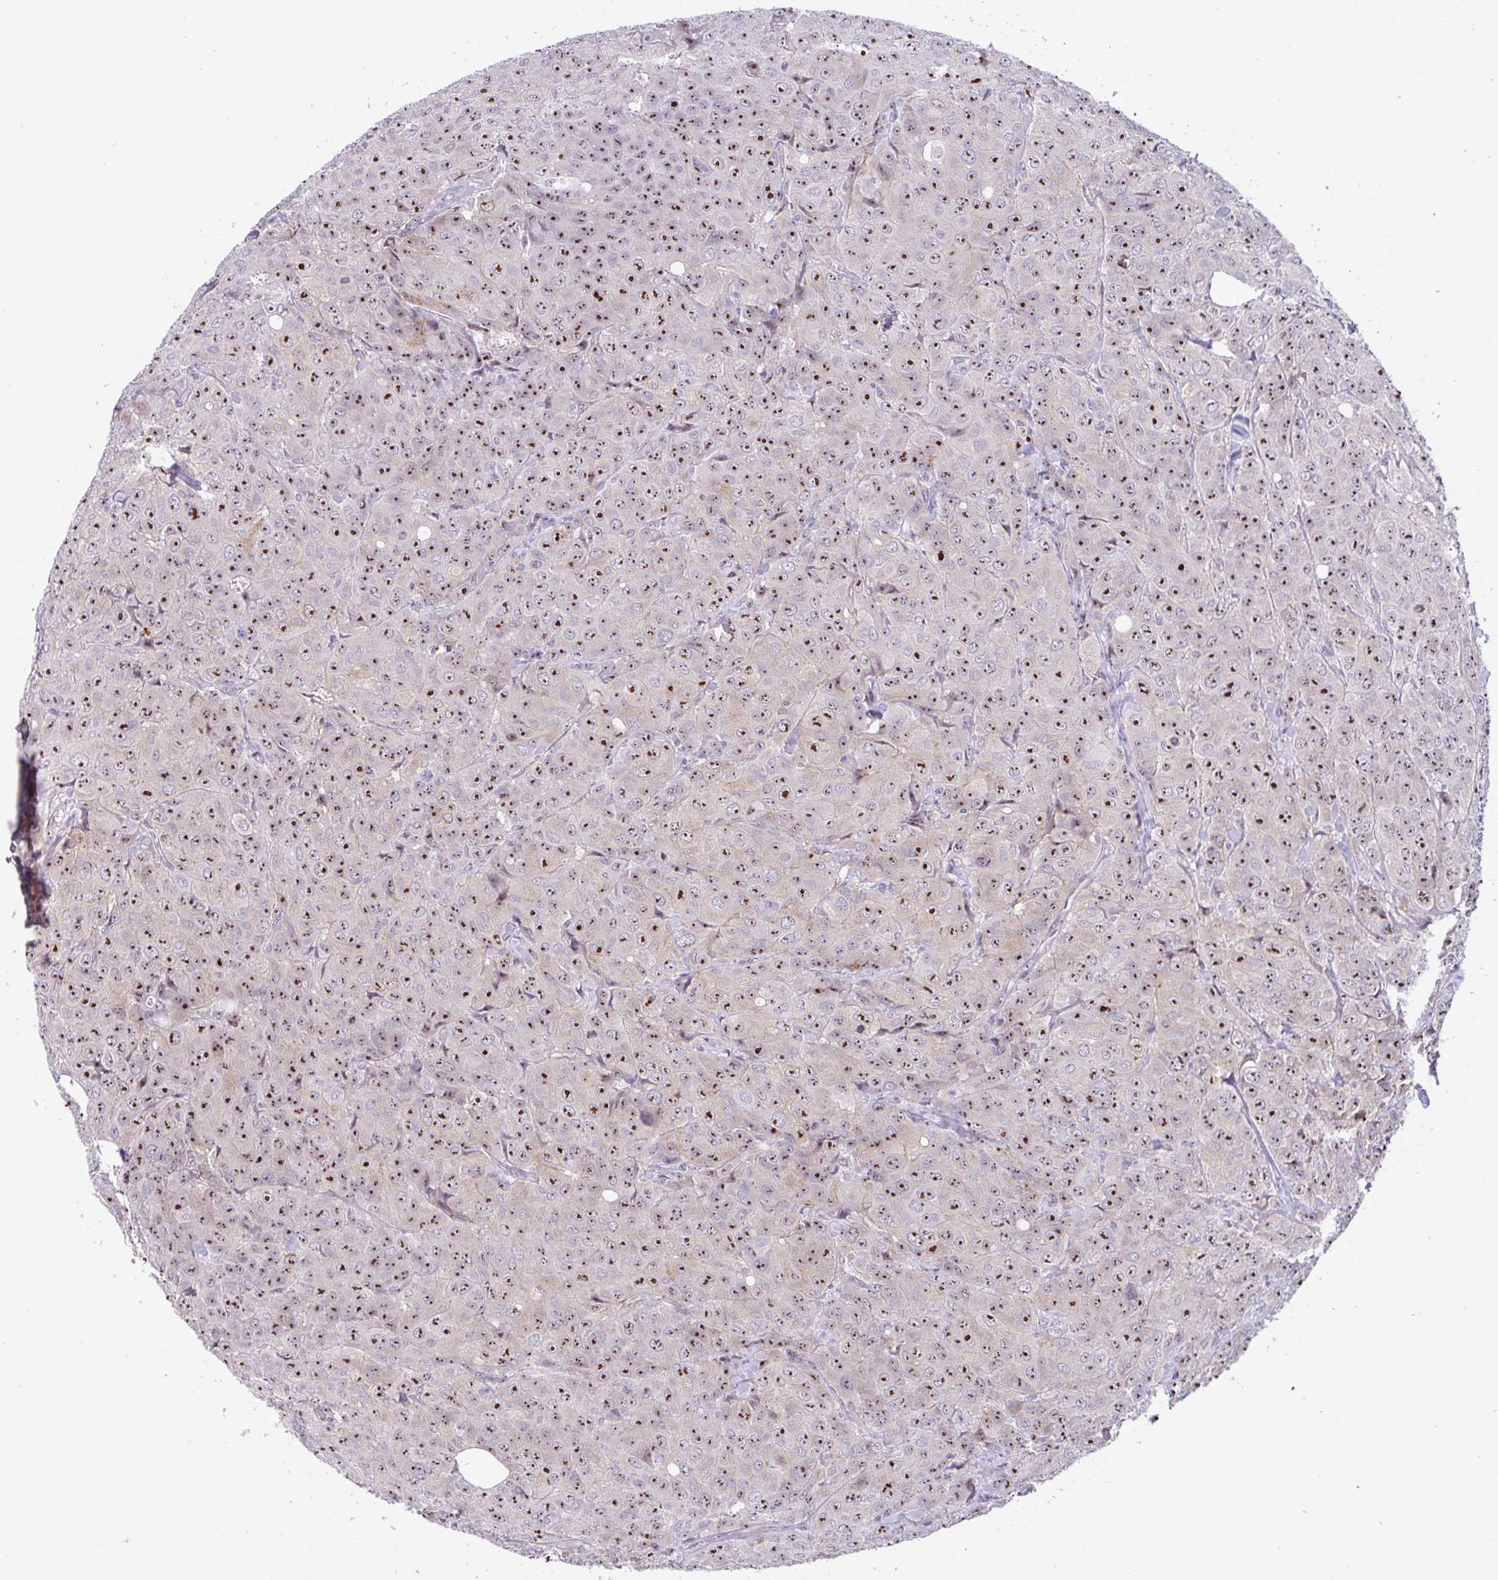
{"staining": {"intensity": "strong", "quantity": ">75%", "location": "nuclear"}, "tissue": "breast cancer", "cell_type": "Tumor cells", "image_type": "cancer", "snomed": [{"axis": "morphology", "description": "Duct carcinoma"}, {"axis": "topography", "description": "Breast"}], "caption": "High-power microscopy captured an immunohistochemistry (IHC) micrograph of breast cancer (intraductal carcinoma), revealing strong nuclear positivity in approximately >75% of tumor cells.", "gene": "MXRA8", "patient": {"sex": "female", "age": 43}}